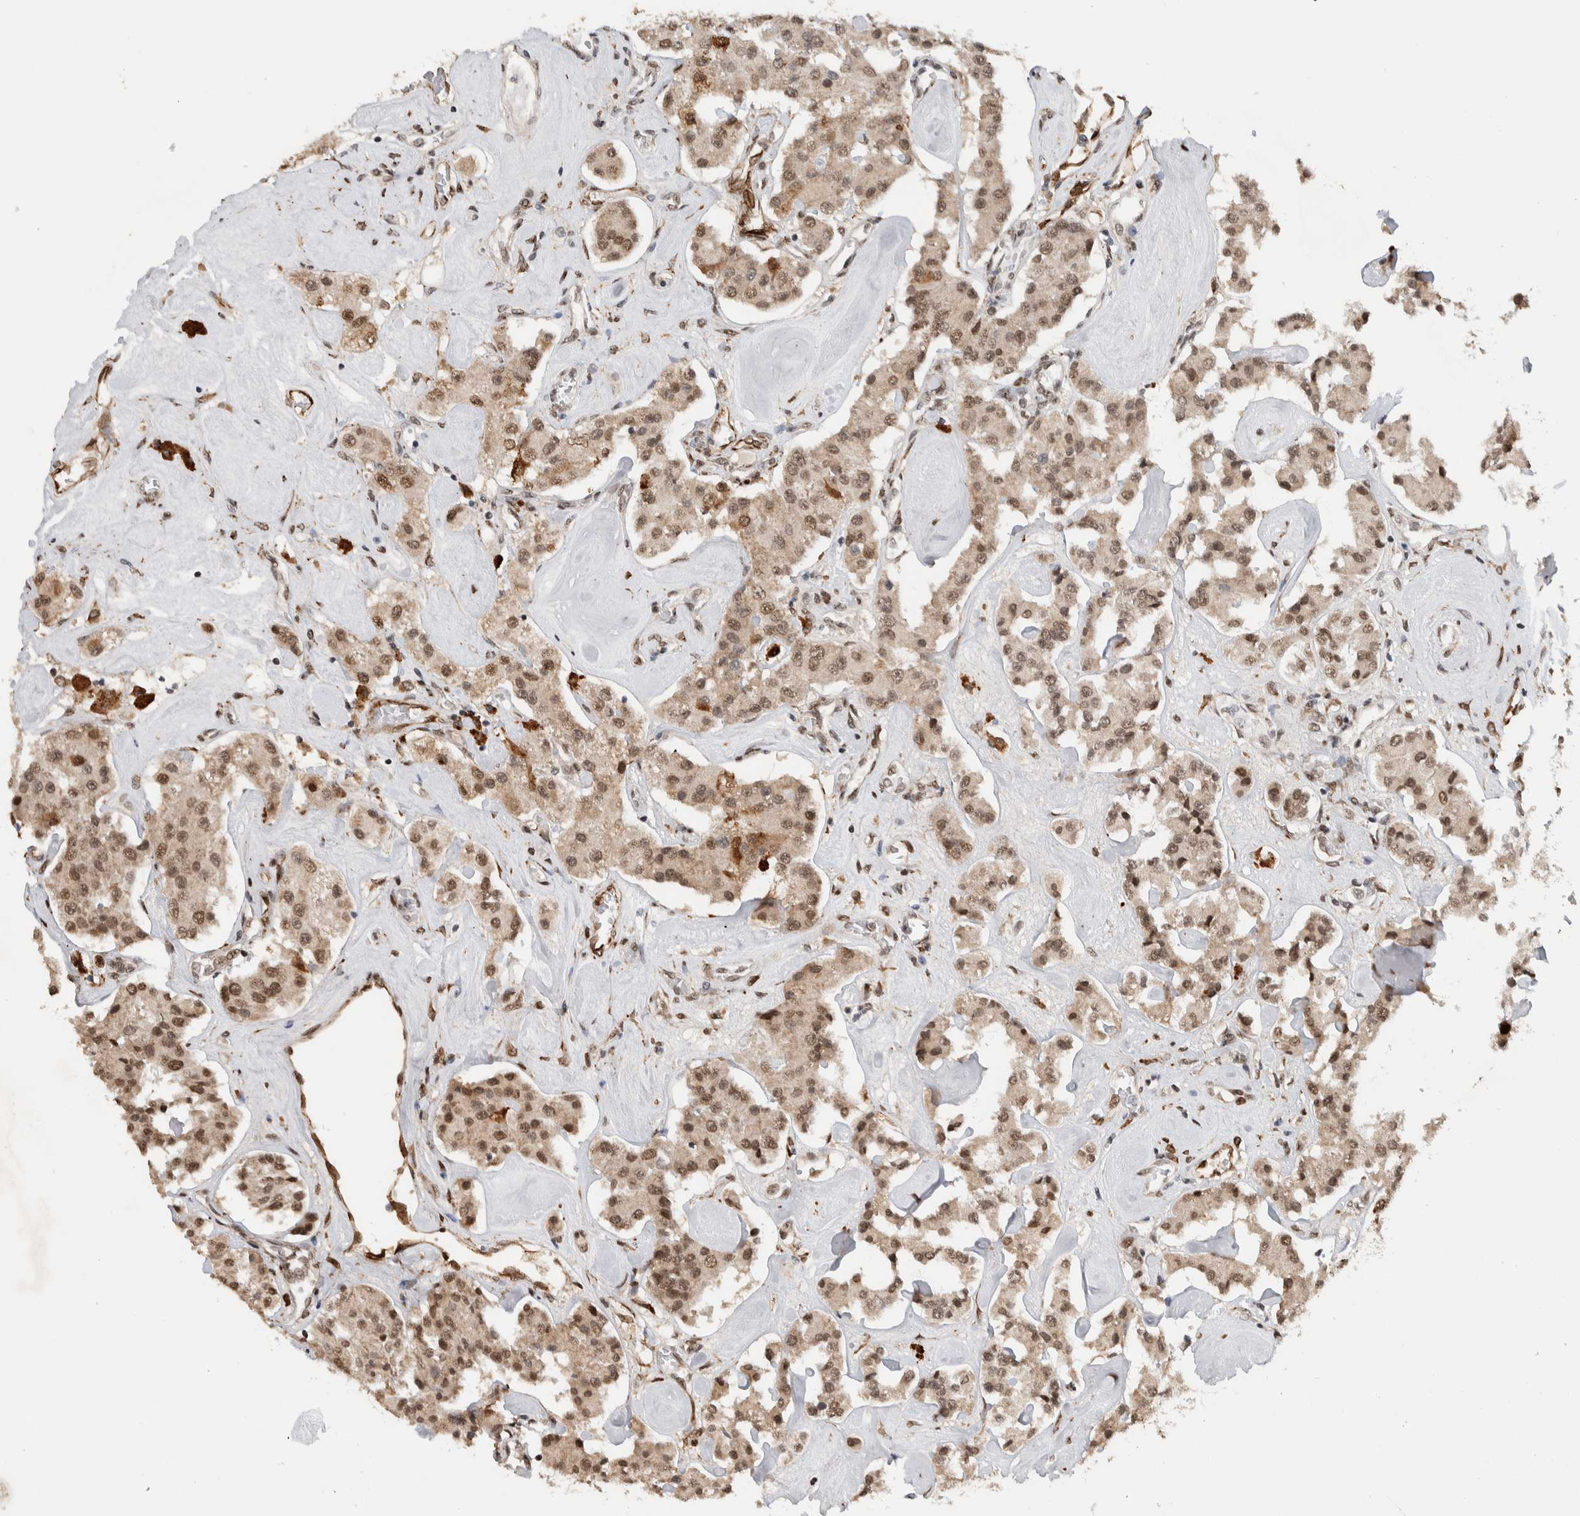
{"staining": {"intensity": "moderate", "quantity": ">75%", "location": "cytoplasmic/membranous,nuclear"}, "tissue": "carcinoid", "cell_type": "Tumor cells", "image_type": "cancer", "snomed": [{"axis": "morphology", "description": "Carcinoid, malignant, NOS"}, {"axis": "topography", "description": "Pancreas"}], "caption": "The immunohistochemical stain highlights moderate cytoplasmic/membranous and nuclear positivity in tumor cells of carcinoid tissue.", "gene": "TNRC18", "patient": {"sex": "male", "age": 41}}